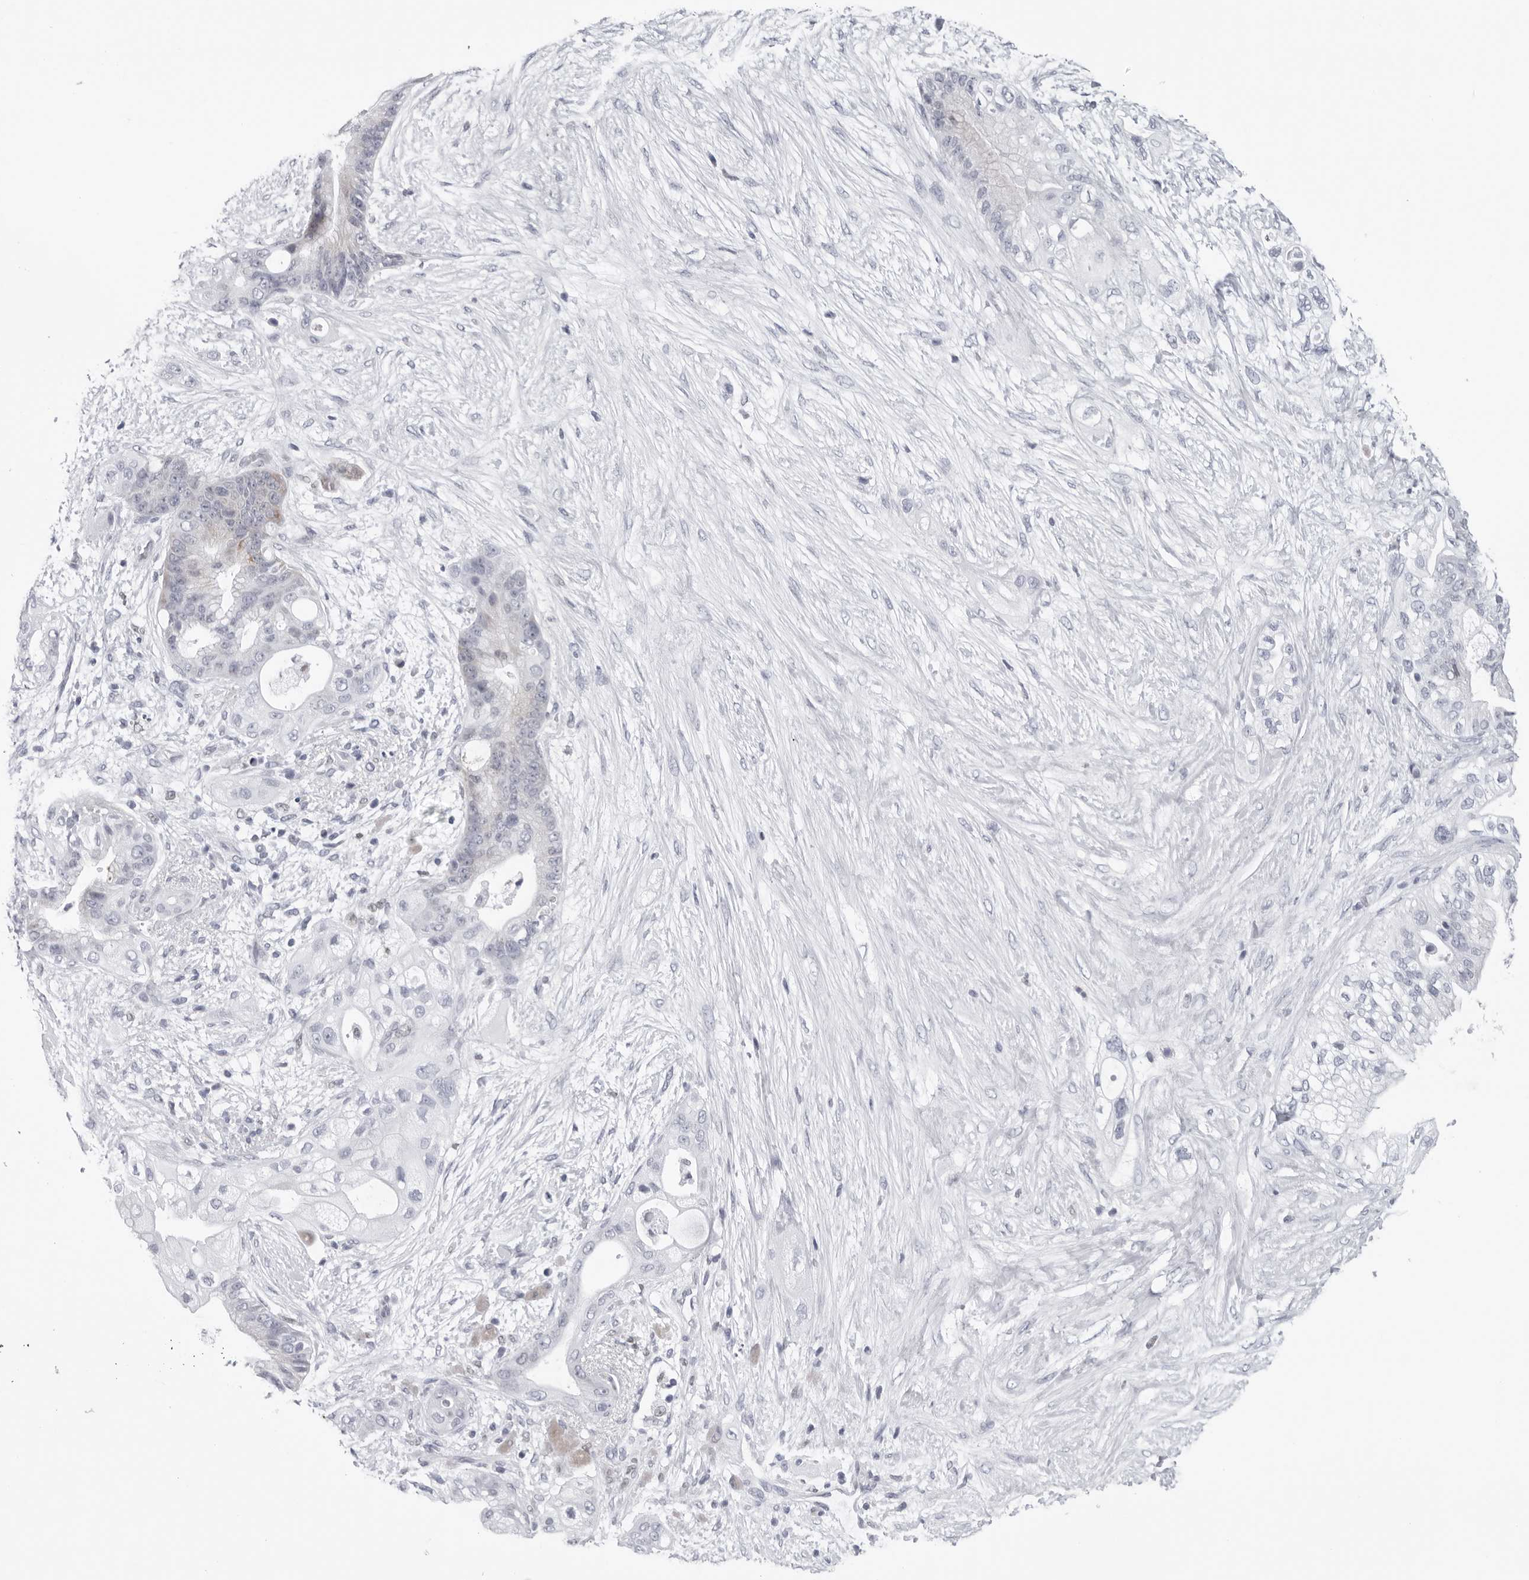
{"staining": {"intensity": "weak", "quantity": "<25%", "location": "cytoplasmic/membranous"}, "tissue": "pancreatic cancer", "cell_type": "Tumor cells", "image_type": "cancer", "snomed": [{"axis": "morphology", "description": "Adenocarcinoma, NOS"}, {"axis": "topography", "description": "Pancreas"}], "caption": "This is an immunohistochemistry (IHC) photomicrograph of human pancreatic cancer. There is no expression in tumor cells.", "gene": "CPT2", "patient": {"sex": "male", "age": 53}}